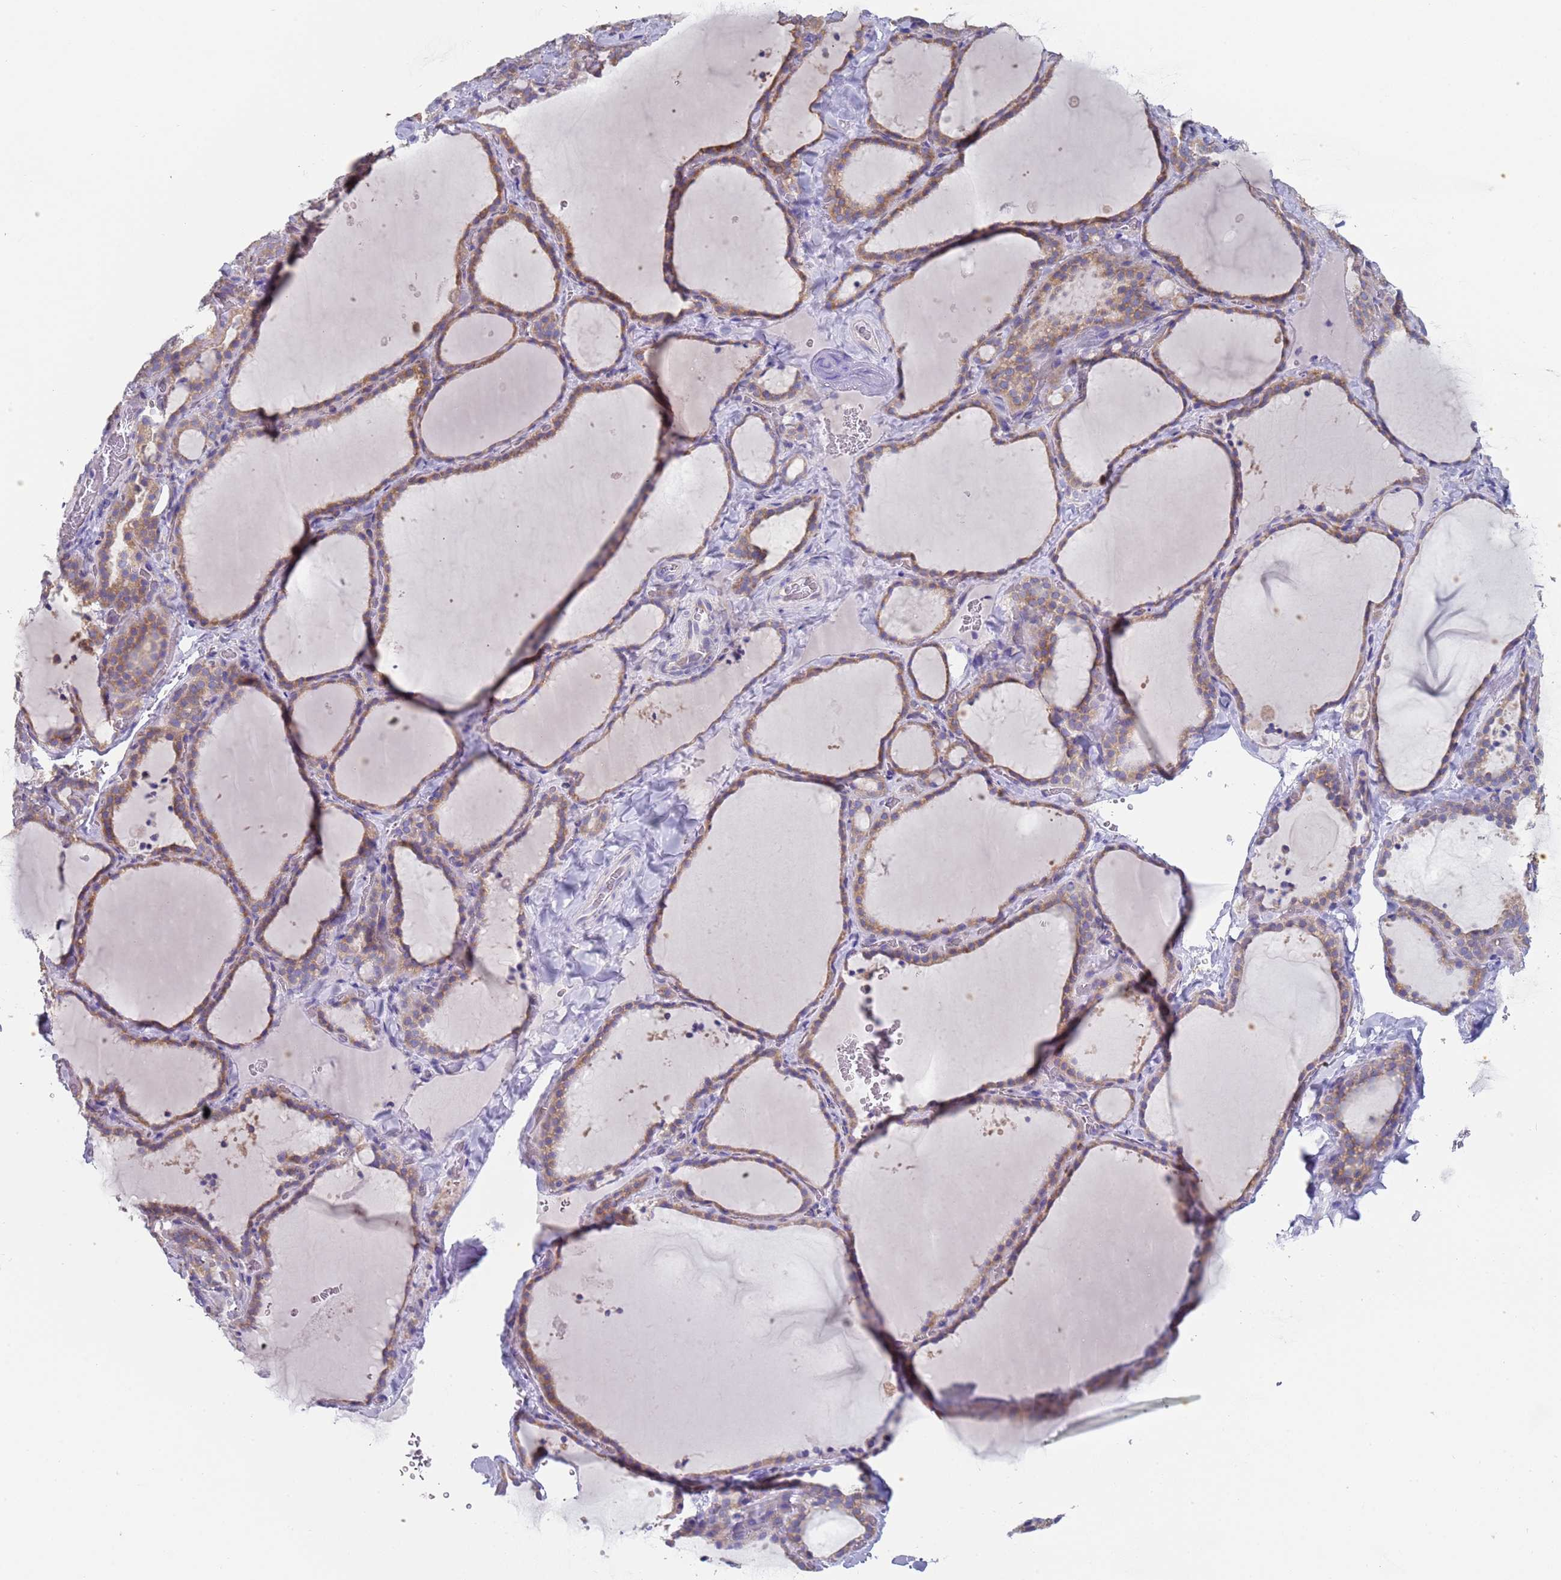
{"staining": {"intensity": "moderate", "quantity": ">75%", "location": "cytoplasmic/membranous"}, "tissue": "thyroid gland", "cell_type": "Glandular cells", "image_type": "normal", "snomed": [{"axis": "morphology", "description": "Normal tissue, NOS"}, {"axis": "topography", "description": "Thyroid gland"}], "caption": "DAB (3,3'-diaminobenzidine) immunohistochemical staining of unremarkable human thyroid gland reveals moderate cytoplasmic/membranous protein positivity in approximately >75% of glandular cells. (Brightfield microscopy of DAB IHC at high magnification).", "gene": "ENSG00000286098", "patient": {"sex": "female", "age": 22}}